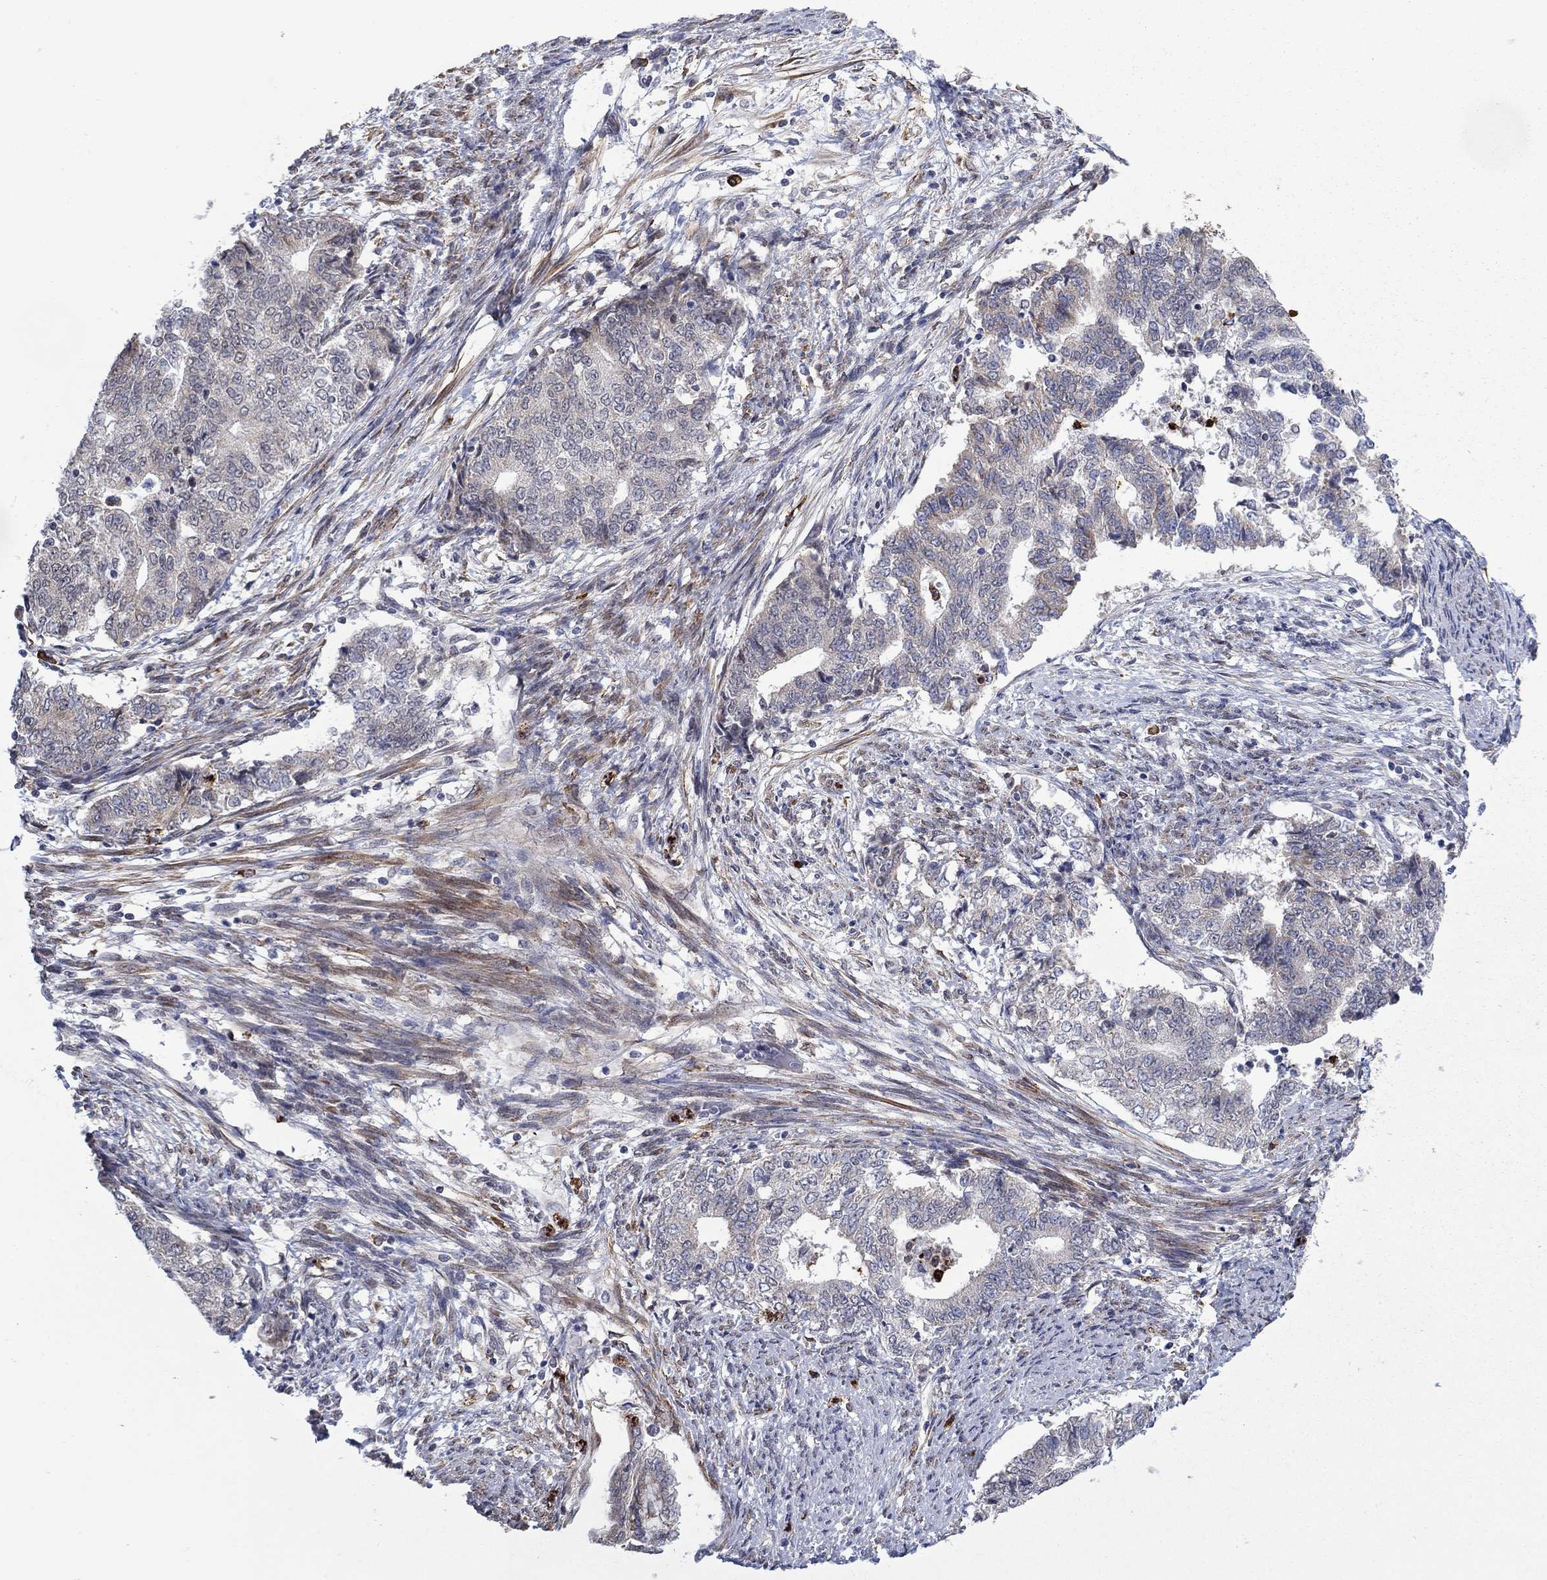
{"staining": {"intensity": "weak", "quantity": "25%-75%", "location": "cytoplasmic/membranous"}, "tissue": "endometrial cancer", "cell_type": "Tumor cells", "image_type": "cancer", "snomed": [{"axis": "morphology", "description": "Adenocarcinoma, NOS"}, {"axis": "topography", "description": "Endometrium"}], "caption": "Immunohistochemical staining of human endometrial cancer (adenocarcinoma) demonstrates low levels of weak cytoplasmic/membranous positivity in about 25%-75% of tumor cells.", "gene": "MTRFR", "patient": {"sex": "female", "age": 65}}